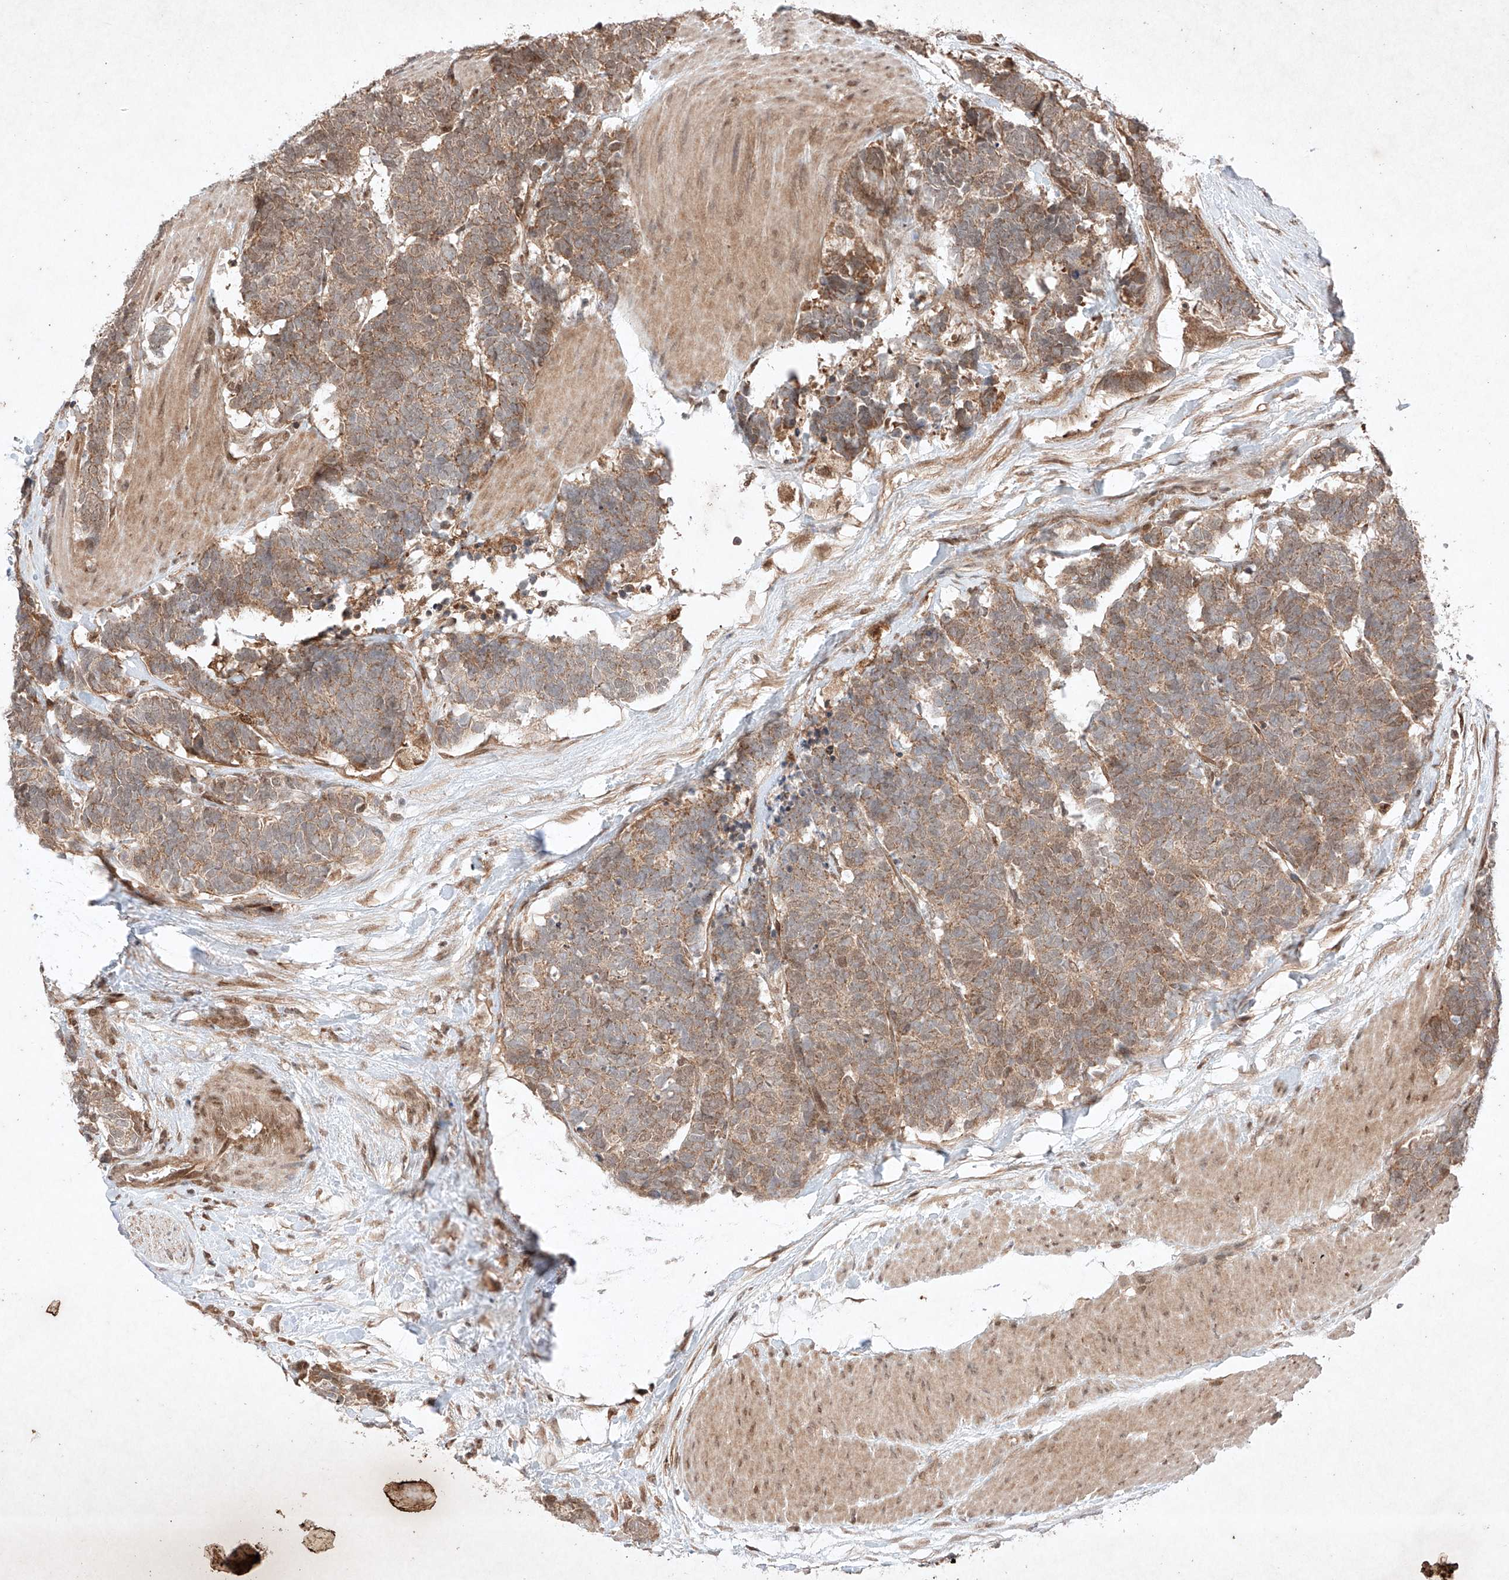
{"staining": {"intensity": "moderate", "quantity": ">75%", "location": "cytoplasmic/membranous"}, "tissue": "carcinoid", "cell_type": "Tumor cells", "image_type": "cancer", "snomed": [{"axis": "morphology", "description": "Carcinoma, NOS"}, {"axis": "morphology", "description": "Carcinoid, malignant, NOS"}, {"axis": "topography", "description": "Urinary bladder"}], "caption": "Human malignant carcinoid stained with a protein marker reveals moderate staining in tumor cells.", "gene": "RNF31", "patient": {"sex": "male", "age": 57}}